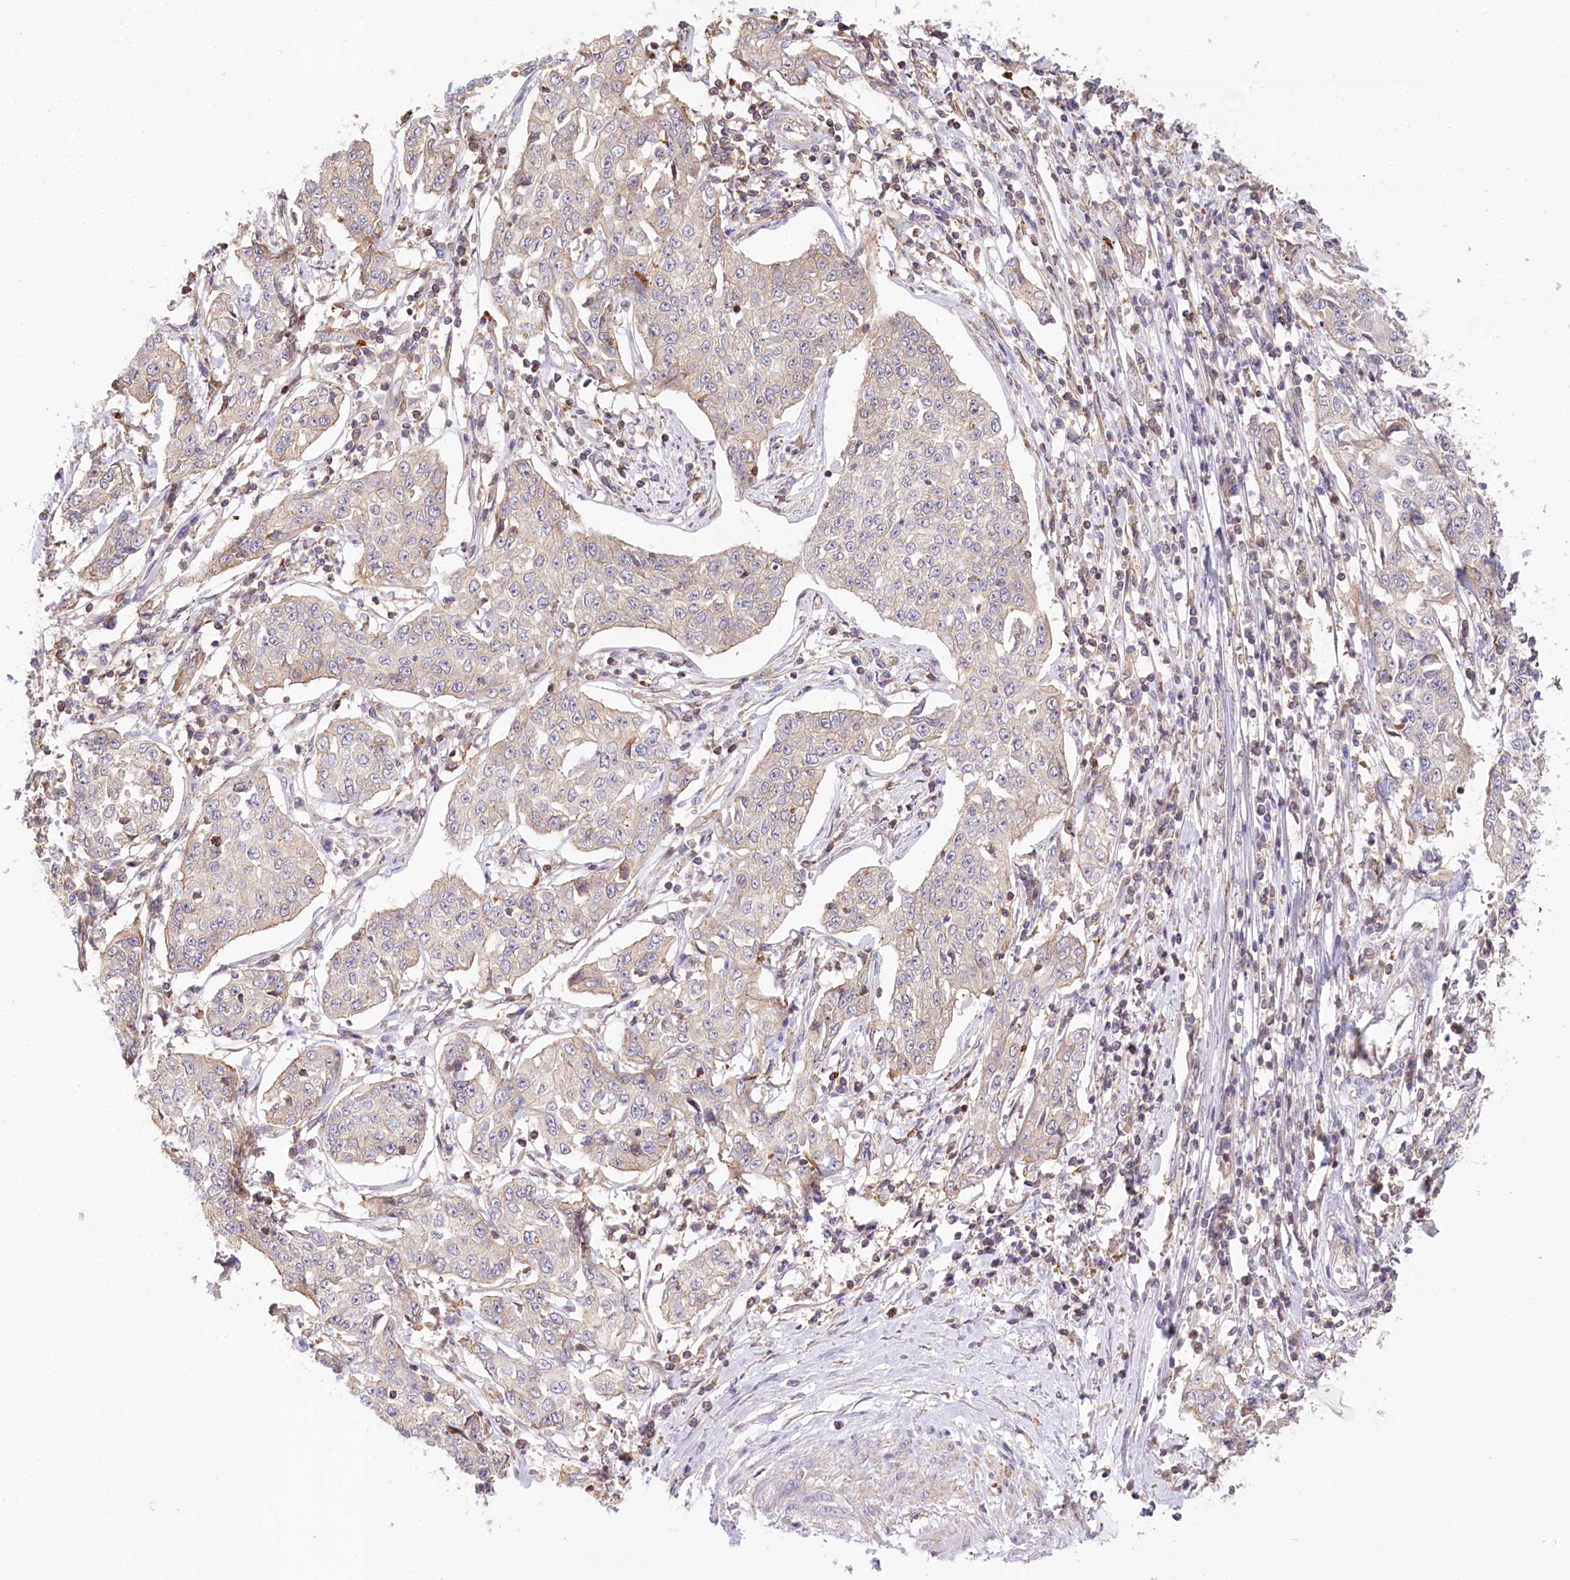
{"staining": {"intensity": "negative", "quantity": "none", "location": "none"}, "tissue": "cervical cancer", "cell_type": "Tumor cells", "image_type": "cancer", "snomed": [{"axis": "morphology", "description": "Squamous cell carcinoma, NOS"}, {"axis": "topography", "description": "Cervix"}], "caption": "This is an IHC image of cervical cancer (squamous cell carcinoma). There is no staining in tumor cells.", "gene": "UMPS", "patient": {"sex": "female", "age": 35}}